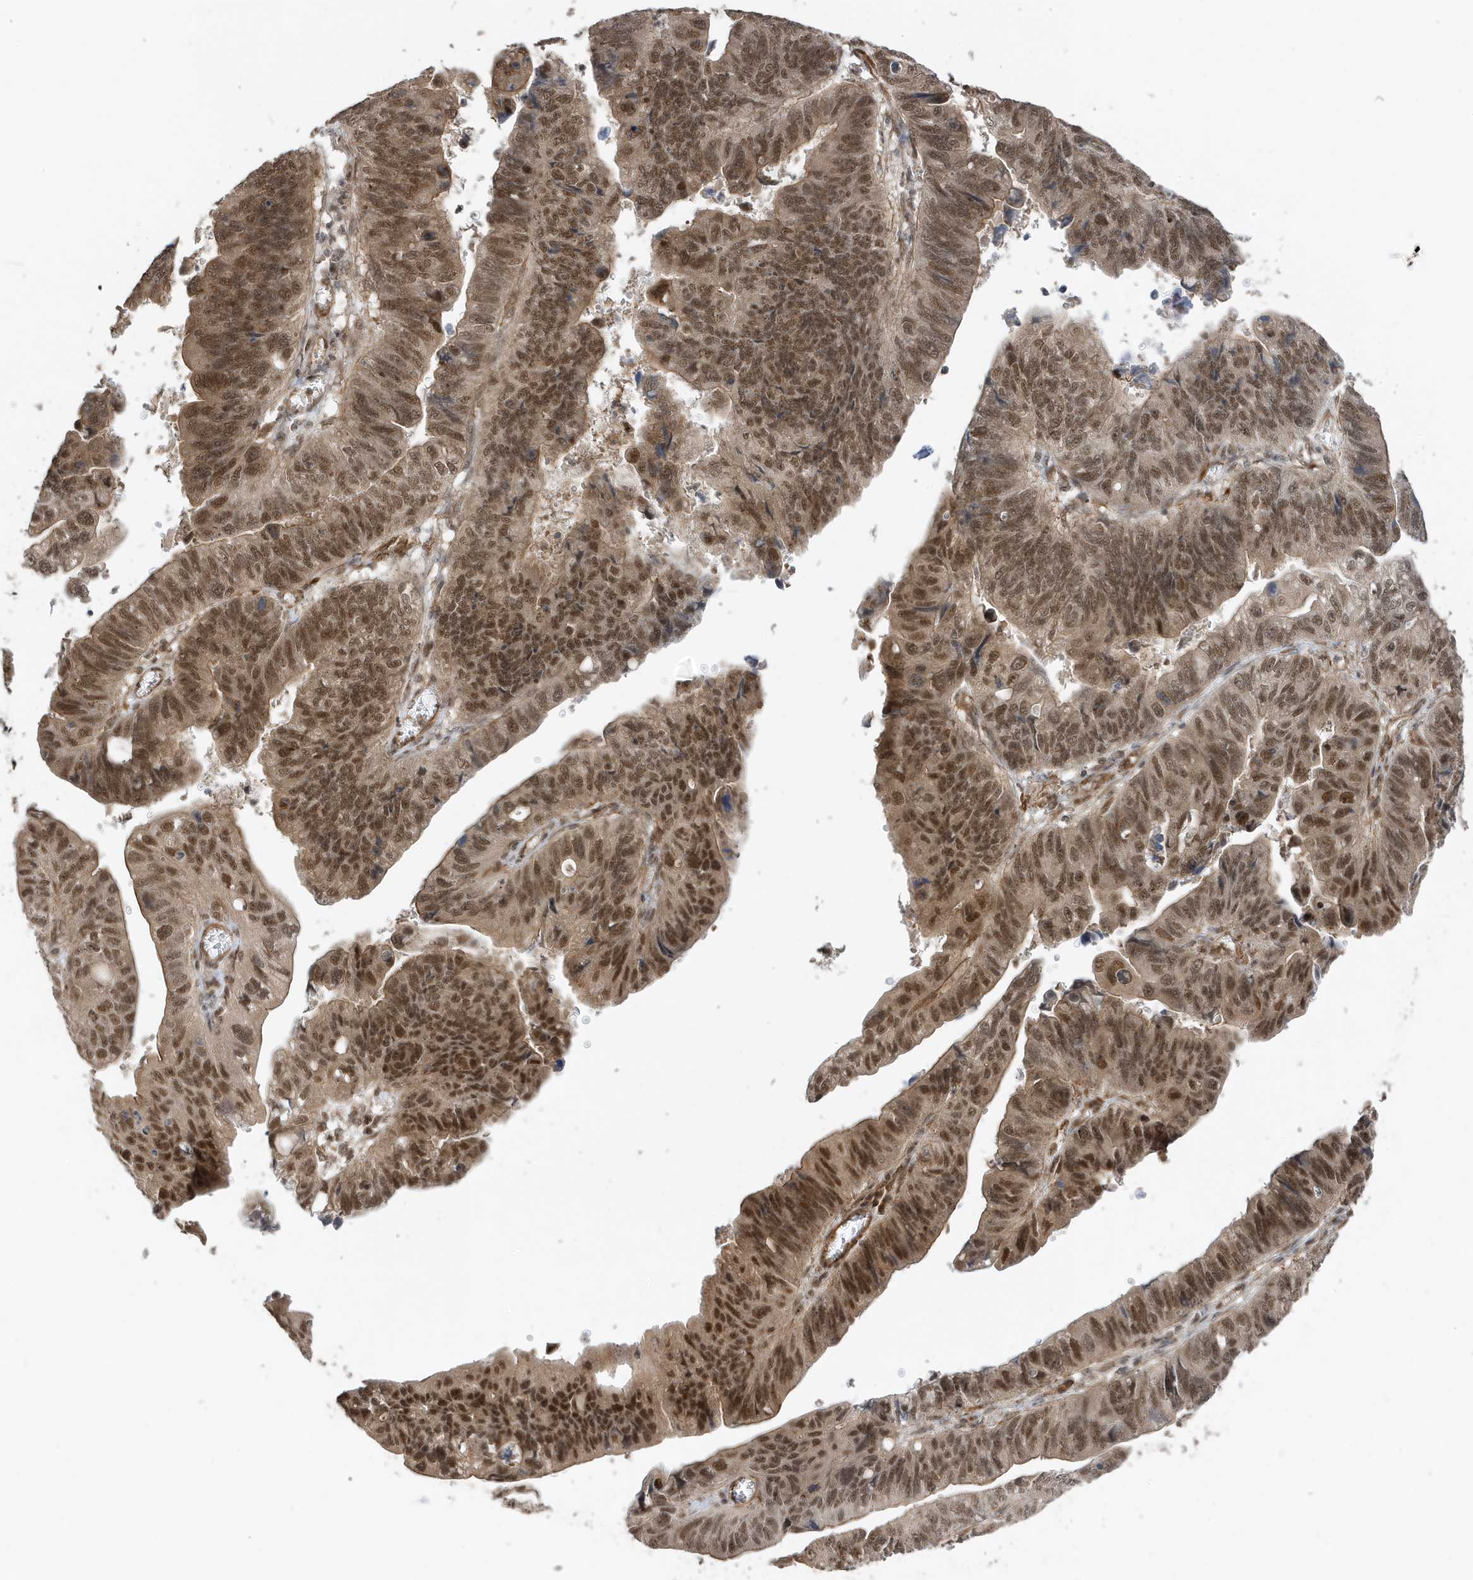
{"staining": {"intensity": "moderate", "quantity": ">75%", "location": "cytoplasmic/membranous,nuclear"}, "tissue": "stomach cancer", "cell_type": "Tumor cells", "image_type": "cancer", "snomed": [{"axis": "morphology", "description": "Adenocarcinoma, NOS"}, {"axis": "topography", "description": "Stomach"}], "caption": "DAB (3,3'-diaminobenzidine) immunohistochemical staining of human stomach cancer shows moderate cytoplasmic/membranous and nuclear protein expression in approximately >75% of tumor cells.", "gene": "MAST3", "patient": {"sex": "male", "age": 59}}